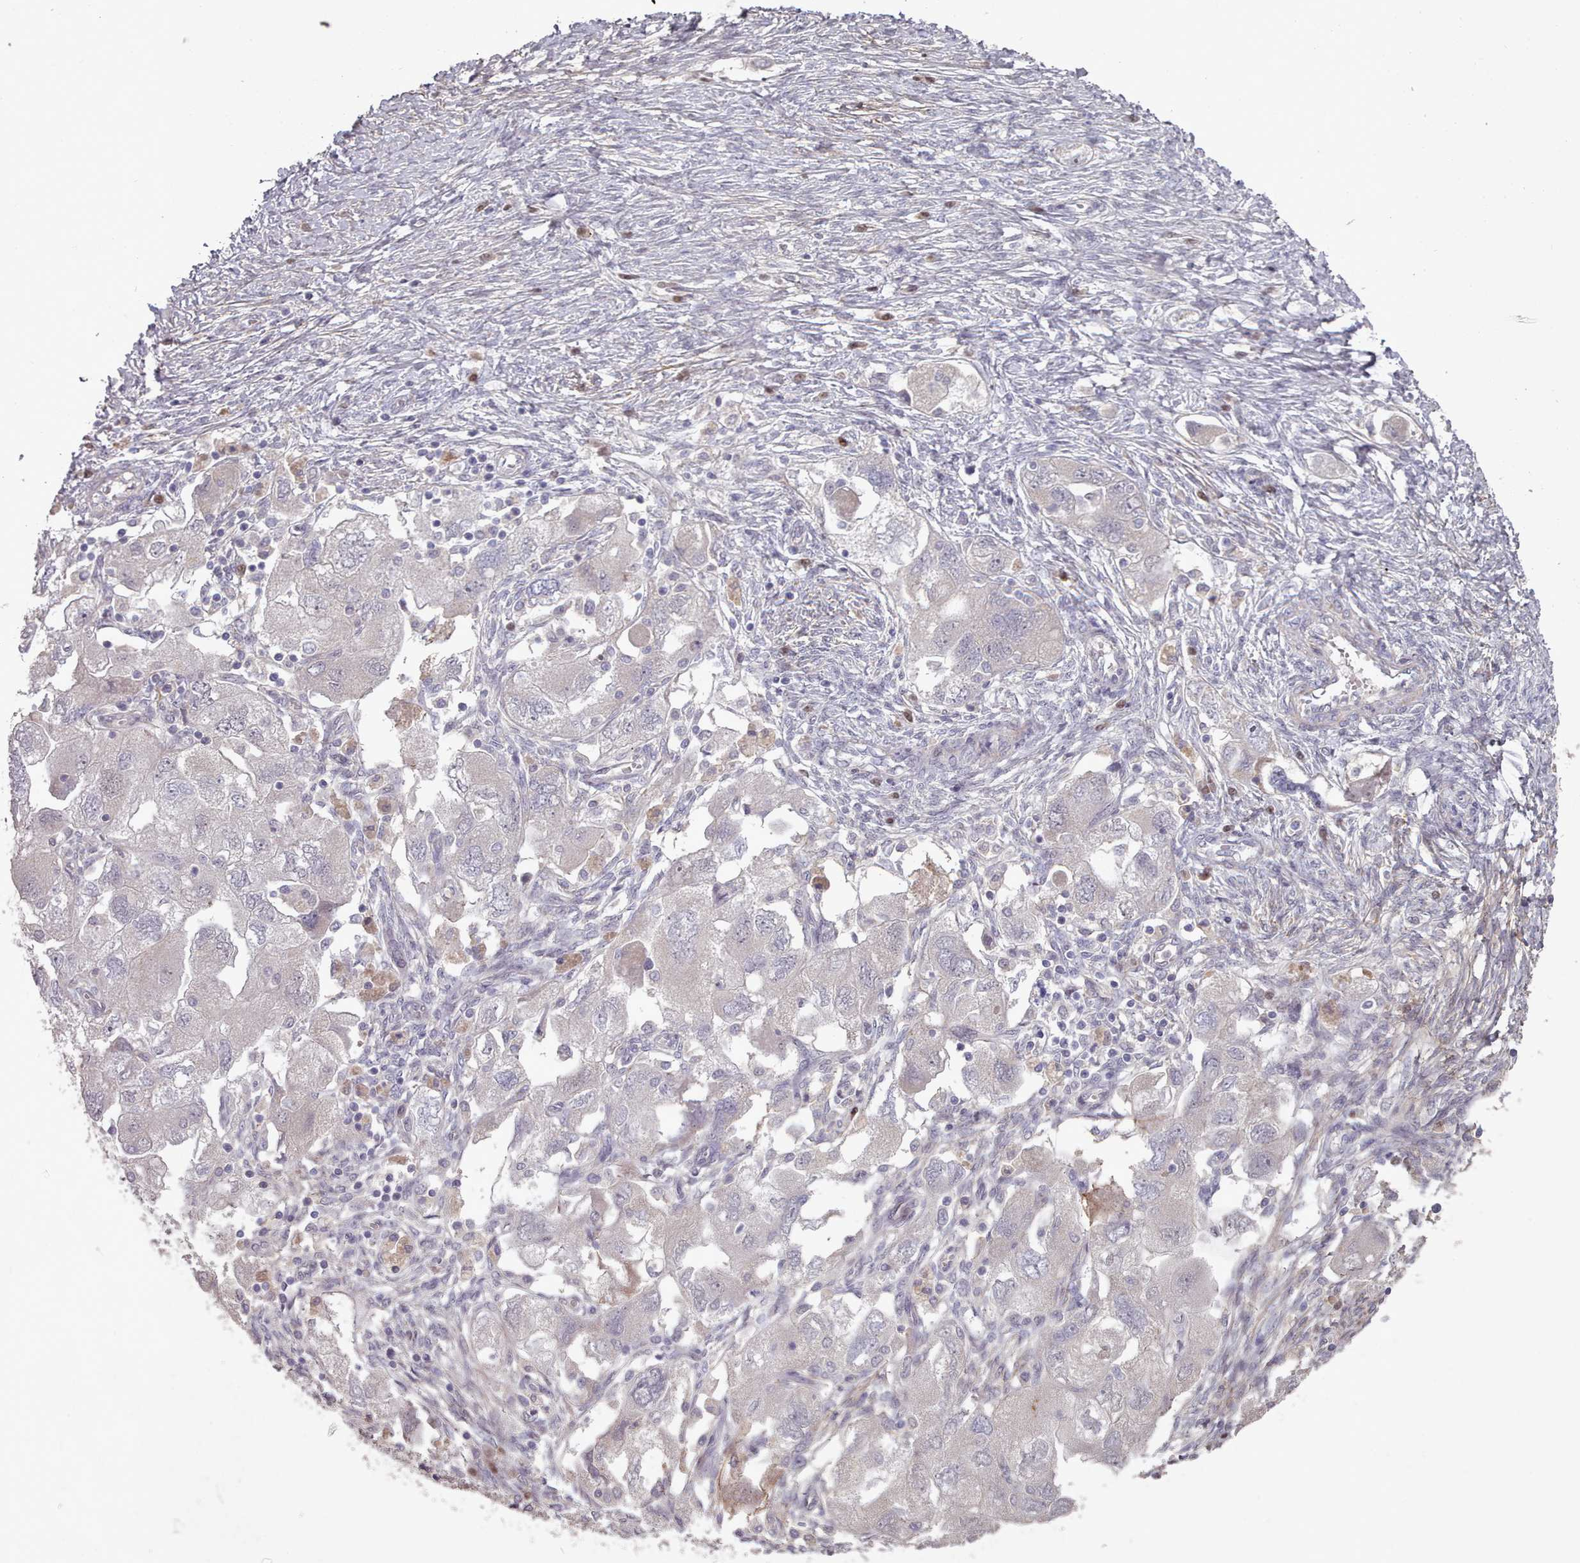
{"staining": {"intensity": "negative", "quantity": "none", "location": "none"}, "tissue": "ovarian cancer", "cell_type": "Tumor cells", "image_type": "cancer", "snomed": [{"axis": "morphology", "description": "Carcinoma, NOS"}, {"axis": "morphology", "description": "Cystadenocarcinoma, serous, NOS"}, {"axis": "topography", "description": "Ovary"}], "caption": "Tumor cells are negative for brown protein staining in ovarian cancer (carcinoma). (DAB IHC visualized using brightfield microscopy, high magnification).", "gene": "ERCC6L", "patient": {"sex": "female", "age": 69}}